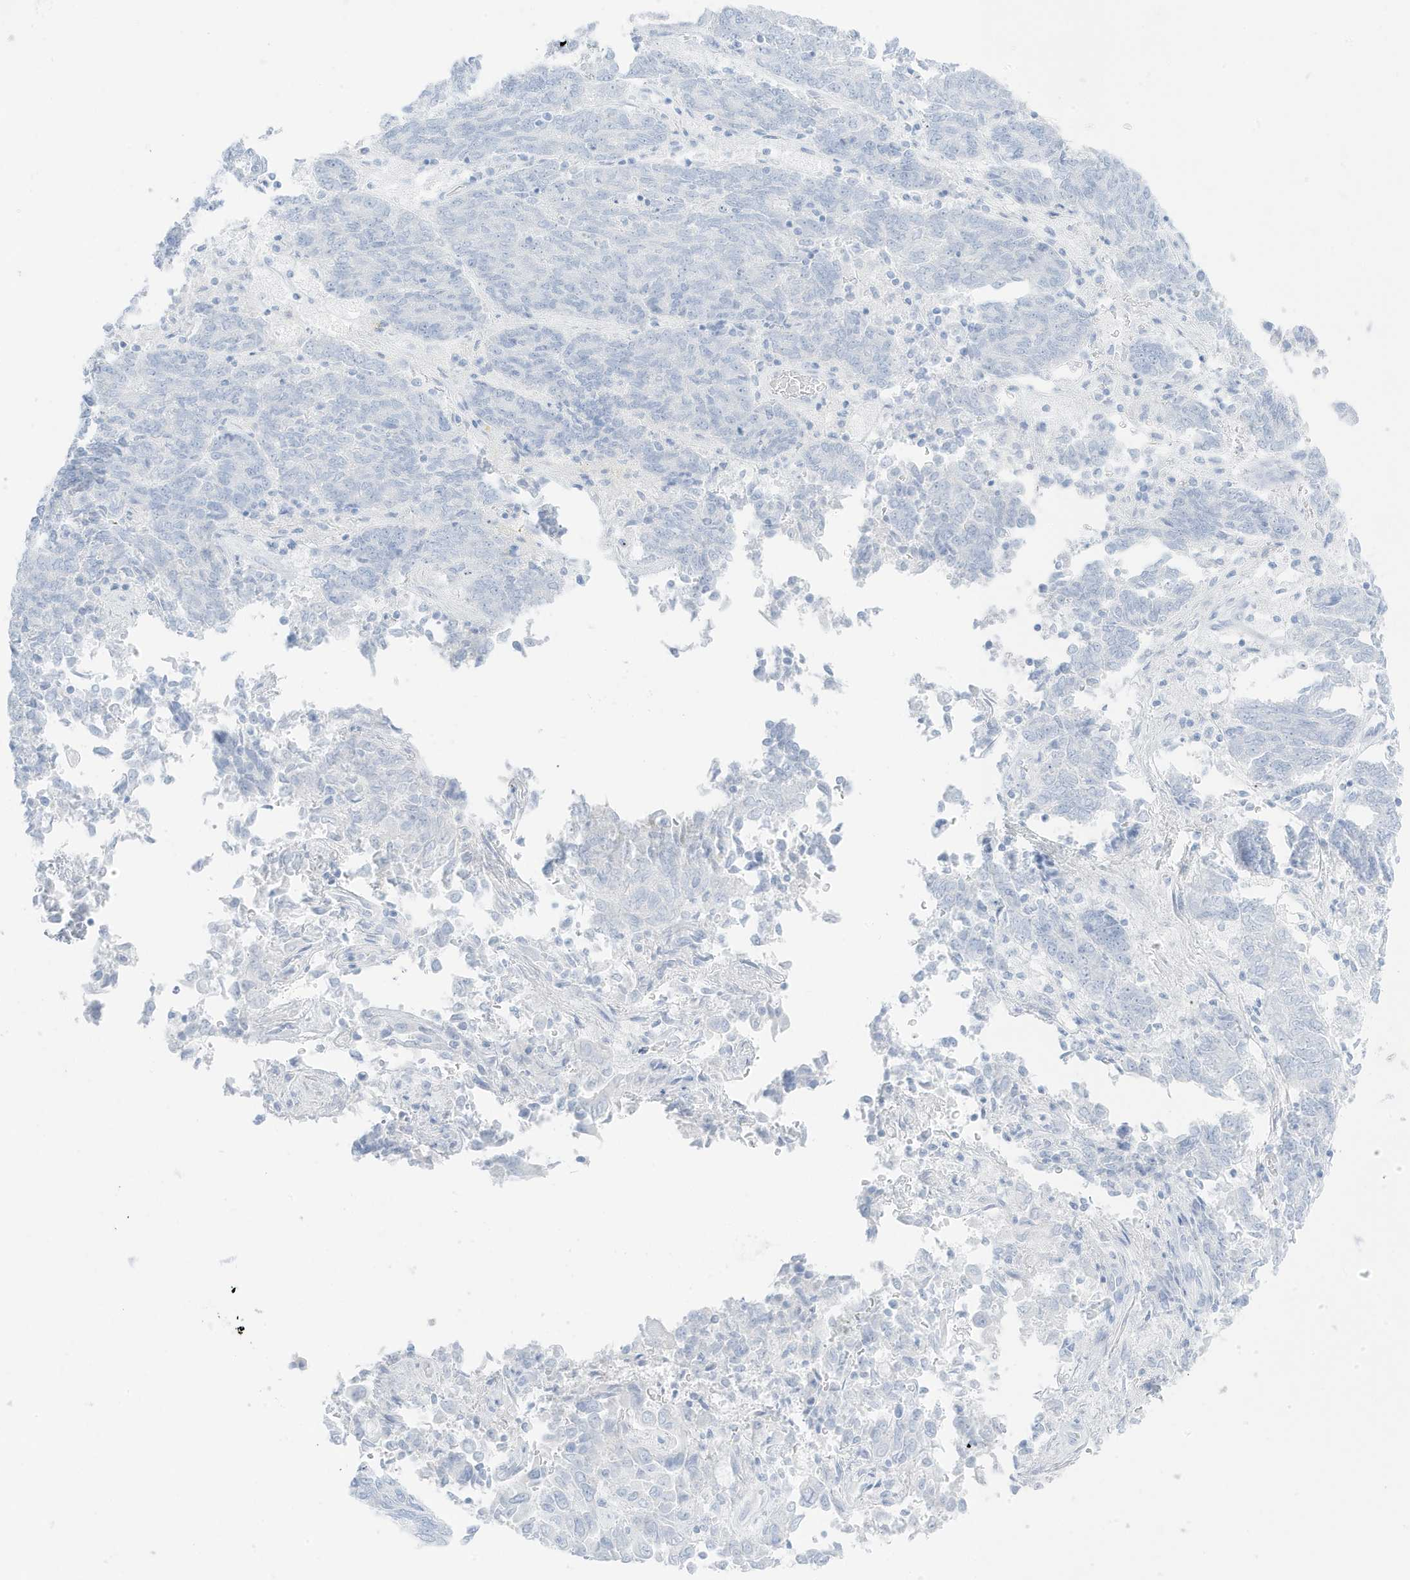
{"staining": {"intensity": "negative", "quantity": "none", "location": "none"}, "tissue": "endometrial cancer", "cell_type": "Tumor cells", "image_type": "cancer", "snomed": [{"axis": "morphology", "description": "Adenocarcinoma, NOS"}, {"axis": "topography", "description": "Endometrium"}], "caption": "An immunohistochemistry (IHC) micrograph of endometrial cancer is shown. There is no staining in tumor cells of endometrial cancer.", "gene": "SLC22A13", "patient": {"sex": "female", "age": 80}}